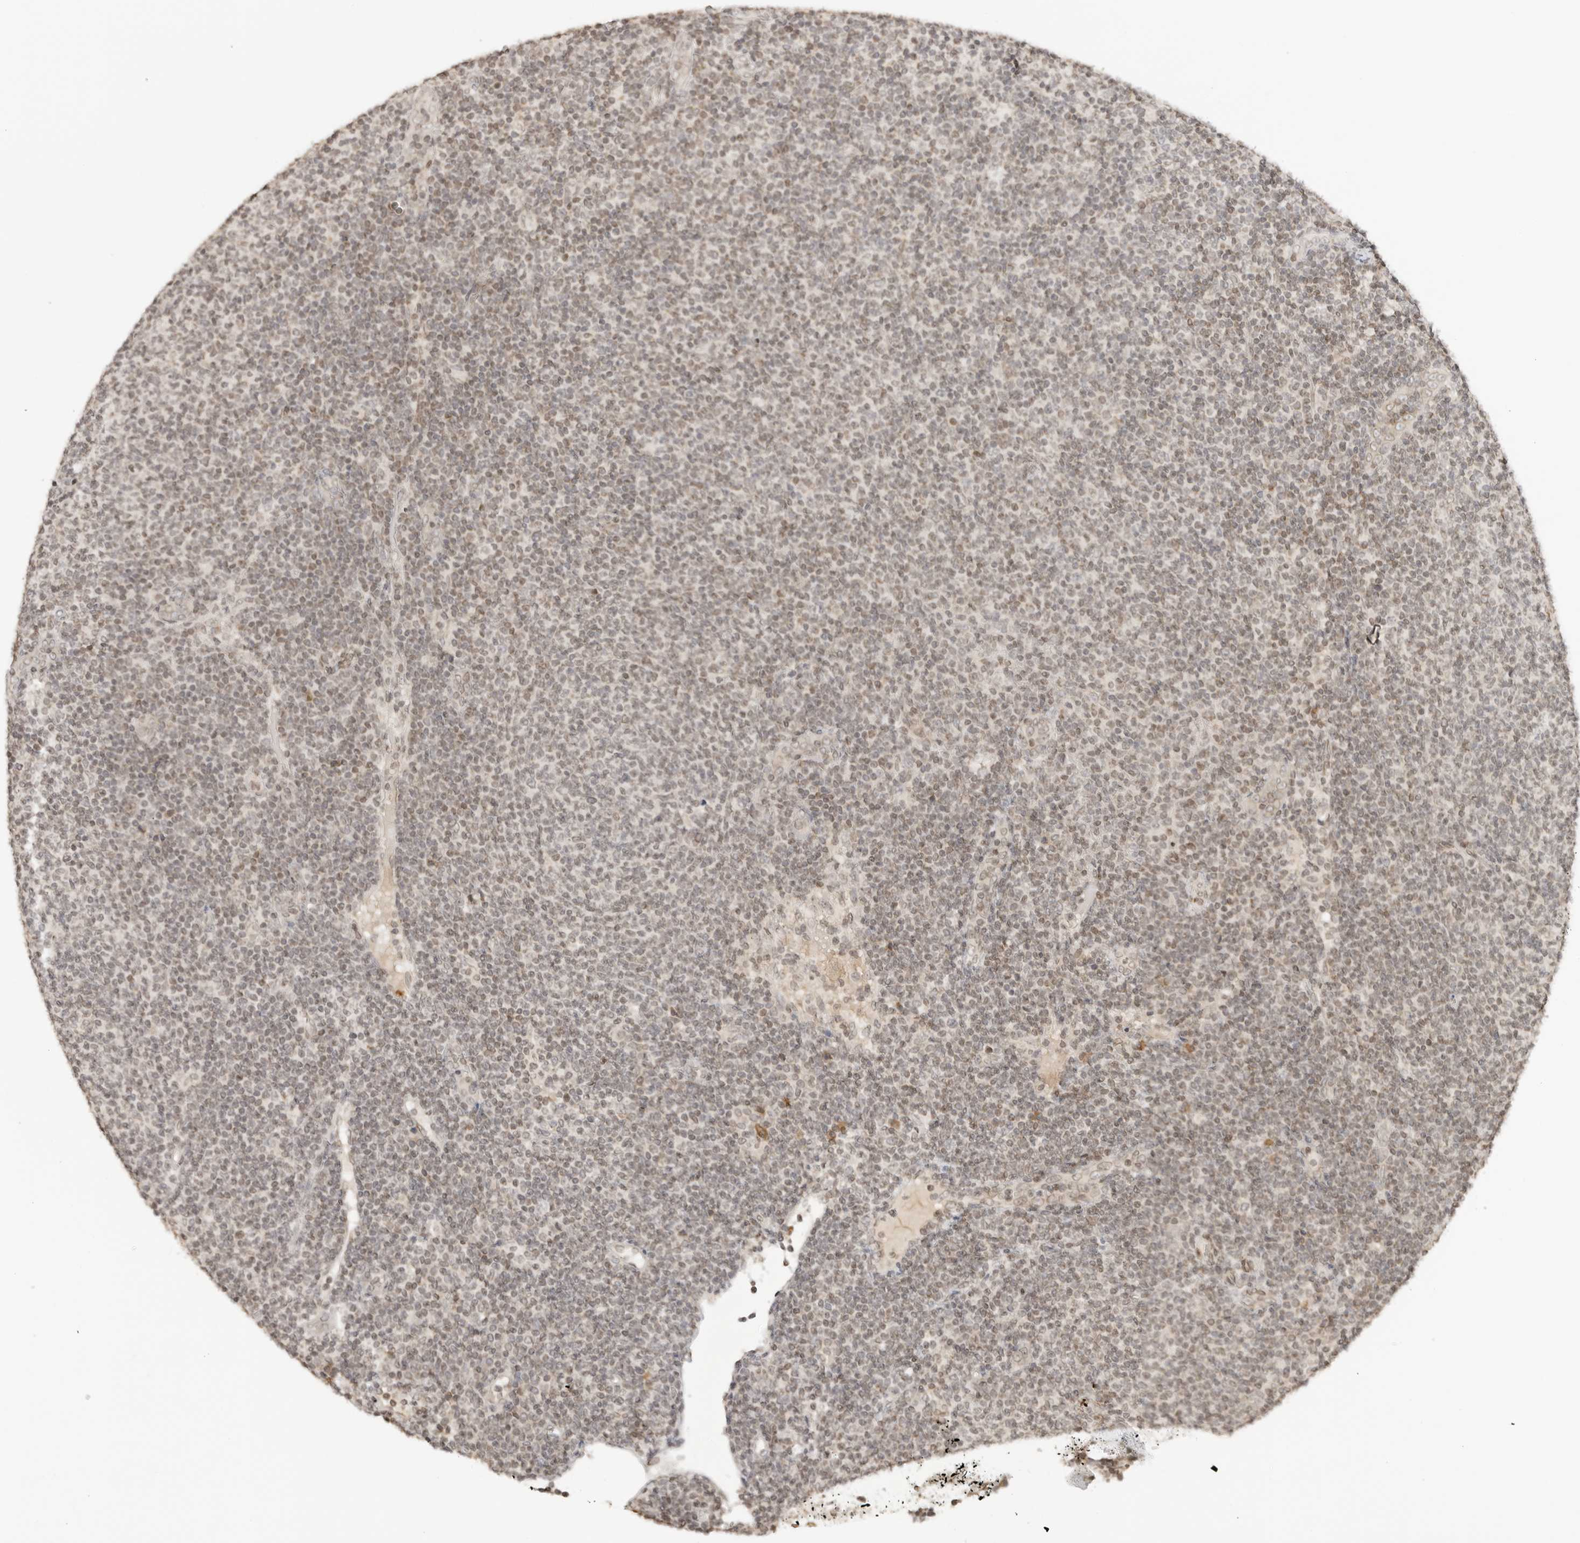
{"staining": {"intensity": "weak", "quantity": "25%-75%", "location": "nuclear"}, "tissue": "lymphoma", "cell_type": "Tumor cells", "image_type": "cancer", "snomed": [{"axis": "morphology", "description": "Malignant lymphoma, non-Hodgkin's type, Low grade"}, {"axis": "topography", "description": "Lymph node"}], "caption": "Immunohistochemical staining of lymphoma displays low levels of weak nuclear protein positivity in approximately 25%-75% of tumor cells.", "gene": "POLH", "patient": {"sex": "male", "age": 66}}